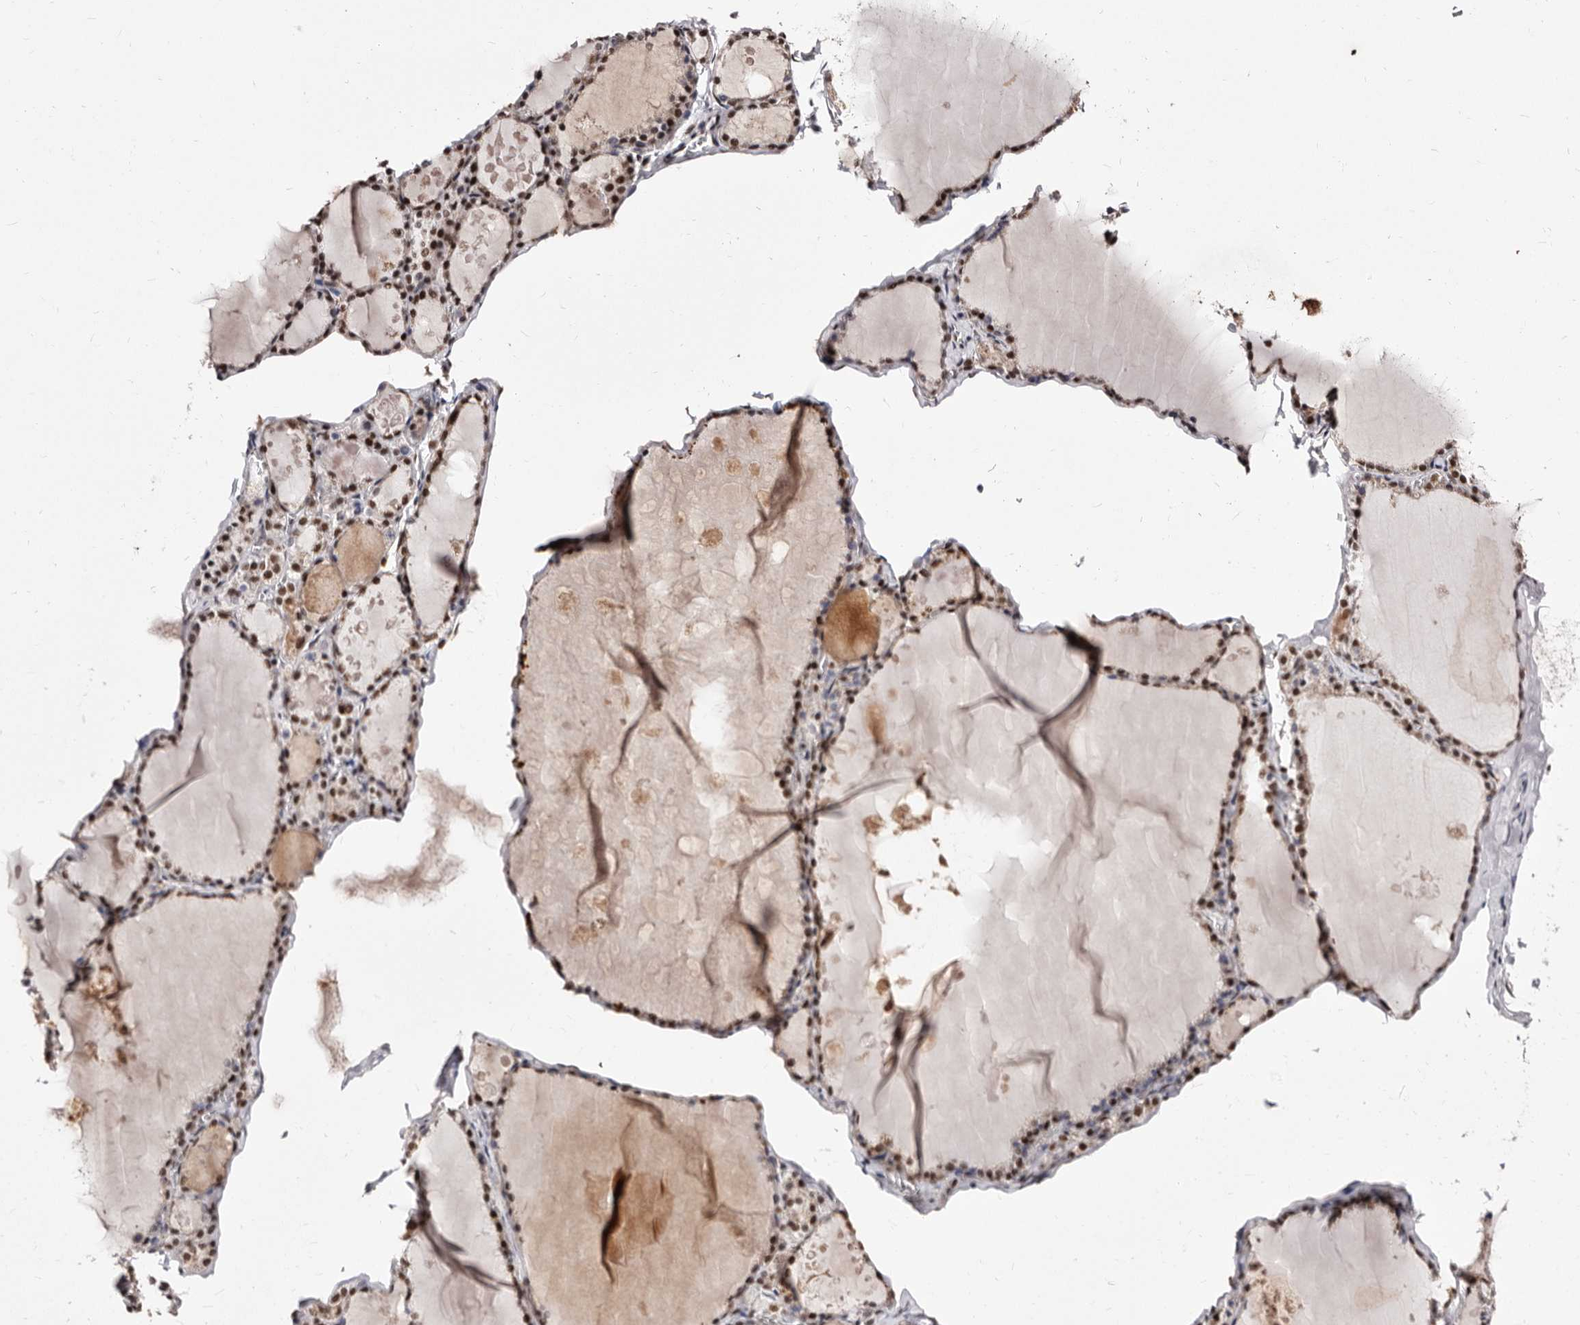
{"staining": {"intensity": "strong", "quantity": ">75%", "location": "nuclear"}, "tissue": "thyroid gland", "cell_type": "Glandular cells", "image_type": "normal", "snomed": [{"axis": "morphology", "description": "Normal tissue, NOS"}, {"axis": "topography", "description": "Thyroid gland"}], "caption": "Immunohistochemistry micrograph of normal human thyroid gland stained for a protein (brown), which reveals high levels of strong nuclear staining in approximately >75% of glandular cells.", "gene": "ANAPC11", "patient": {"sex": "male", "age": 56}}